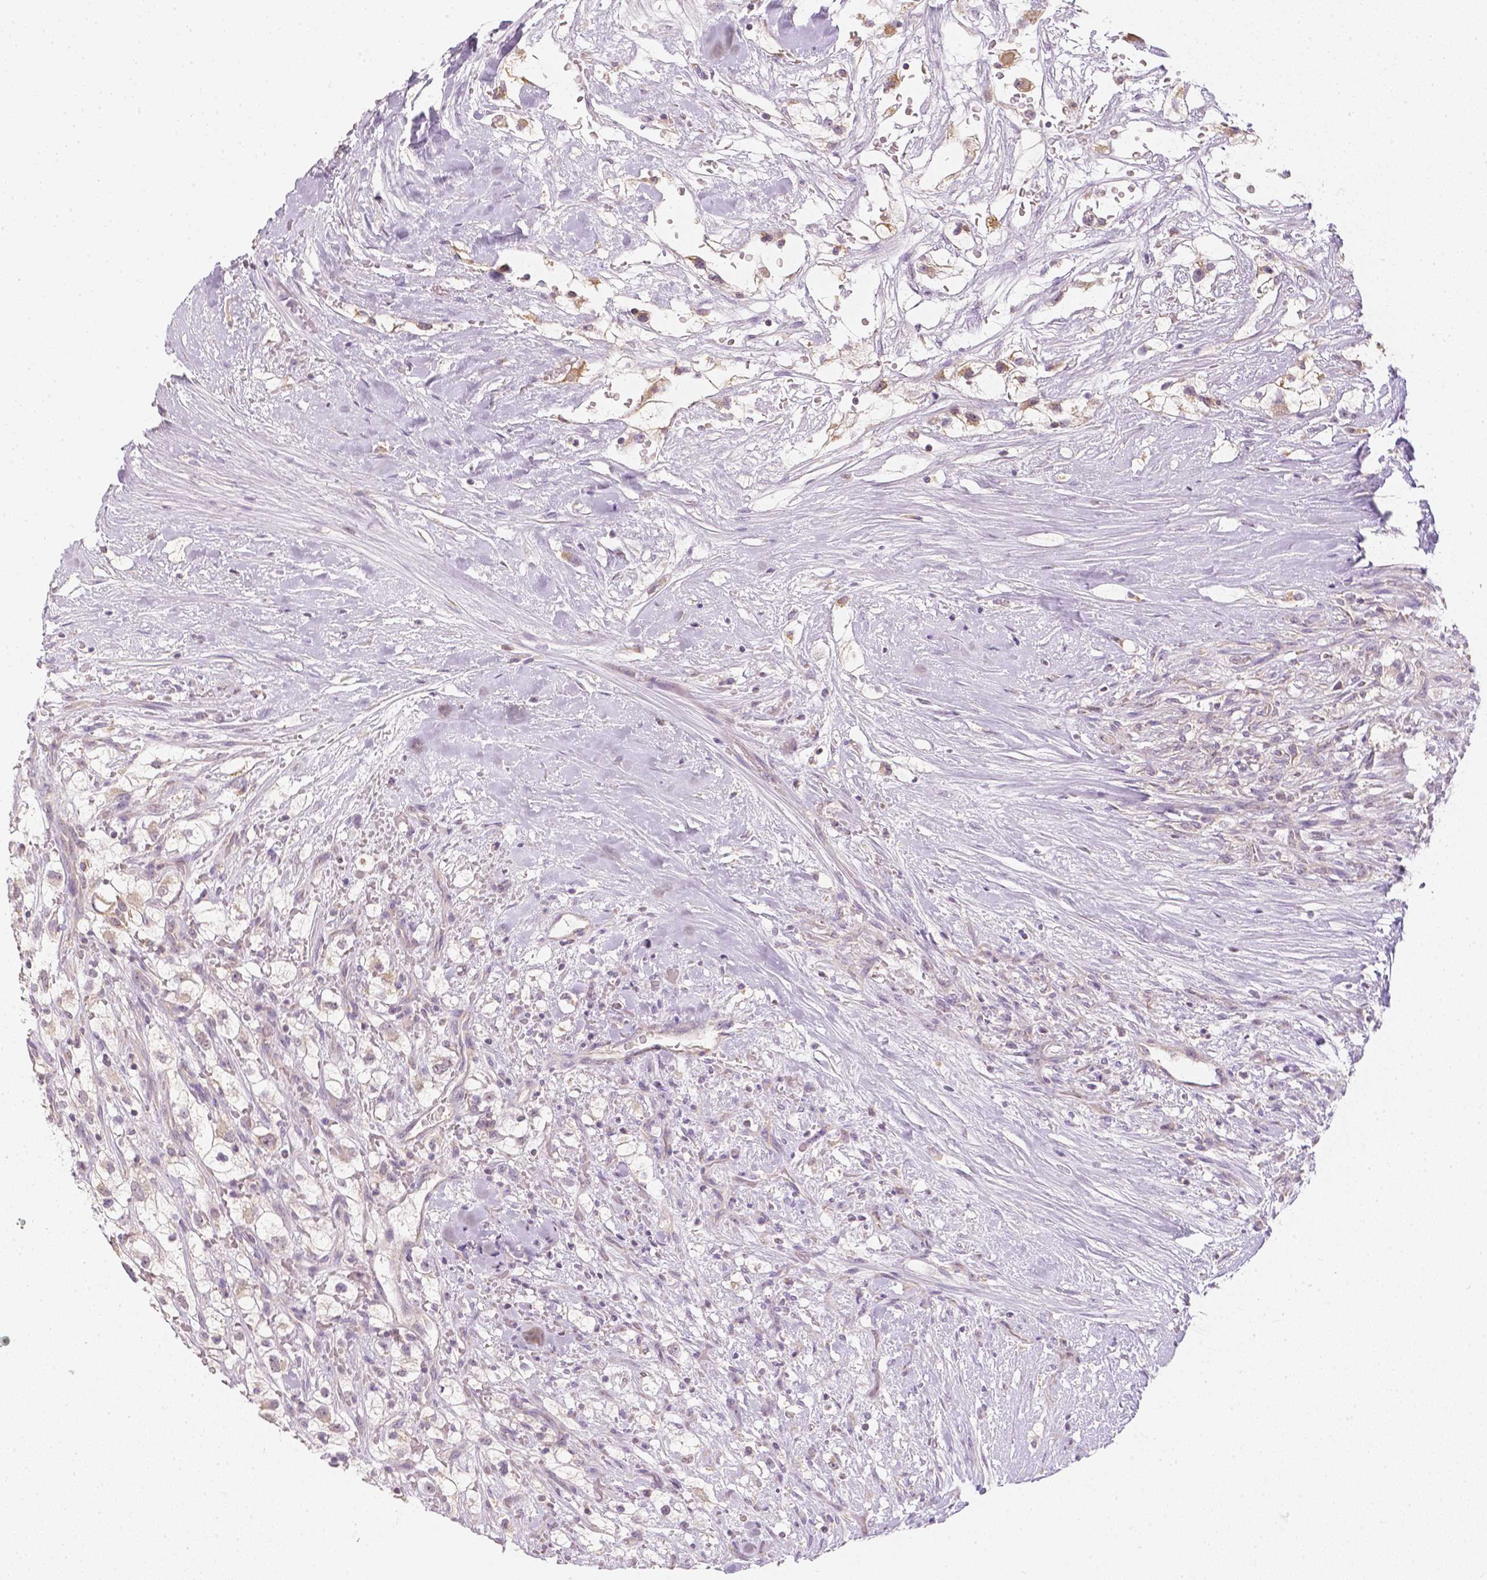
{"staining": {"intensity": "moderate", "quantity": ">75%", "location": "cytoplasmic/membranous"}, "tissue": "renal cancer", "cell_type": "Tumor cells", "image_type": "cancer", "snomed": [{"axis": "morphology", "description": "Adenocarcinoma, NOS"}, {"axis": "topography", "description": "Kidney"}], "caption": "Adenocarcinoma (renal) stained with DAB IHC reveals medium levels of moderate cytoplasmic/membranous positivity in about >75% of tumor cells. (Brightfield microscopy of DAB IHC at high magnification).", "gene": "NVL", "patient": {"sex": "male", "age": 59}}